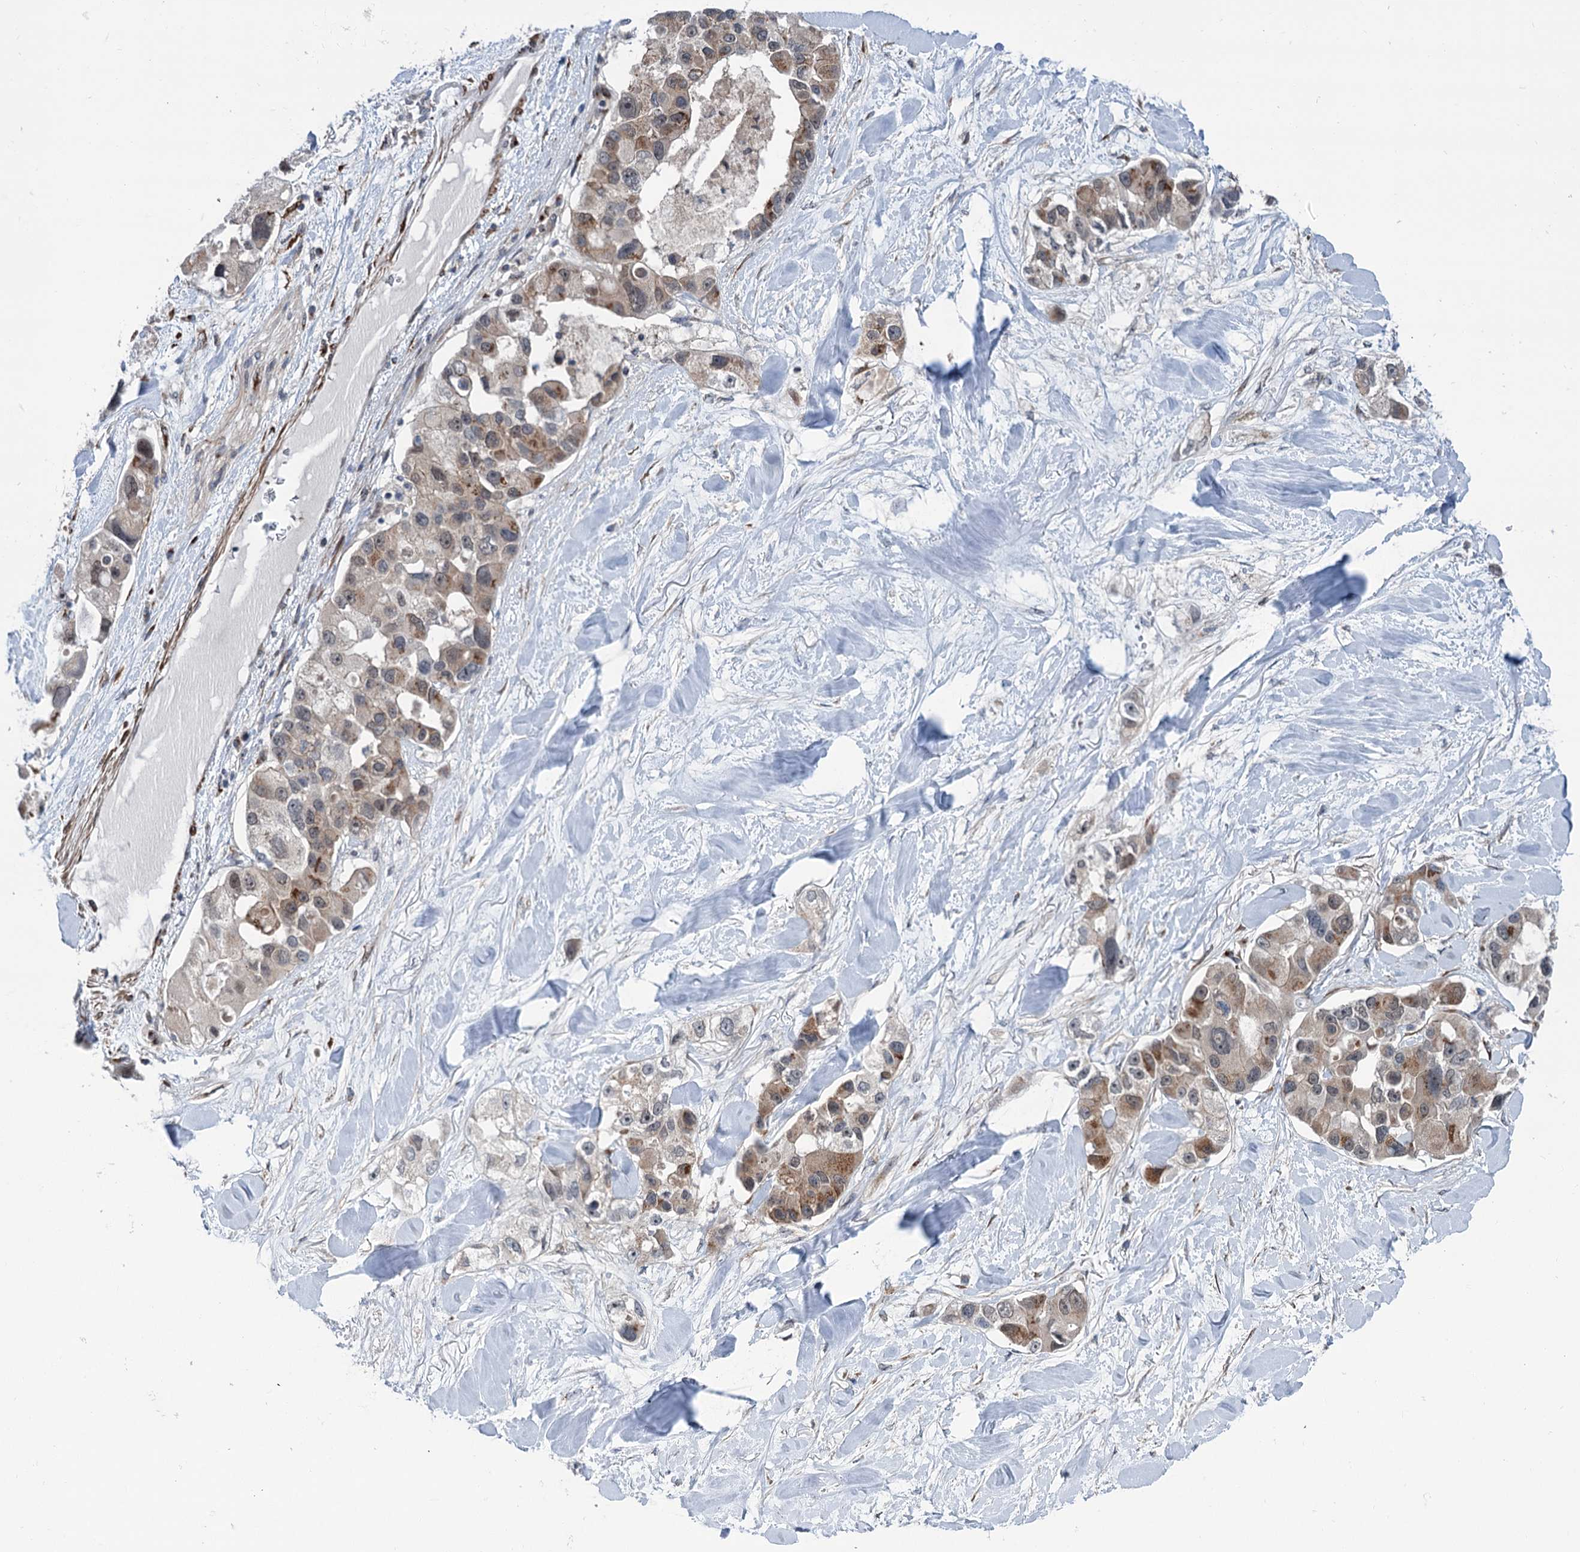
{"staining": {"intensity": "moderate", "quantity": ">75%", "location": "cytoplasmic/membranous"}, "tissue": "lung cancer", "cell_type": "Tumor cells", "image_type": "cancer", "snomed": [{"axis": "morphology", "description": "Adenocarcinoma, NOS"}, {"axis": "topography", "description": "Lung"}], "caption": "This micrograph displays immunohistochemistry (IHC) staining of adenocarcinoma (lung), with medium moderate cytoplasmic/membranous expression in approximately >75% of tumor cells.", "gene": "ELP4", "patient": {"sex": "female", "age": 54}}